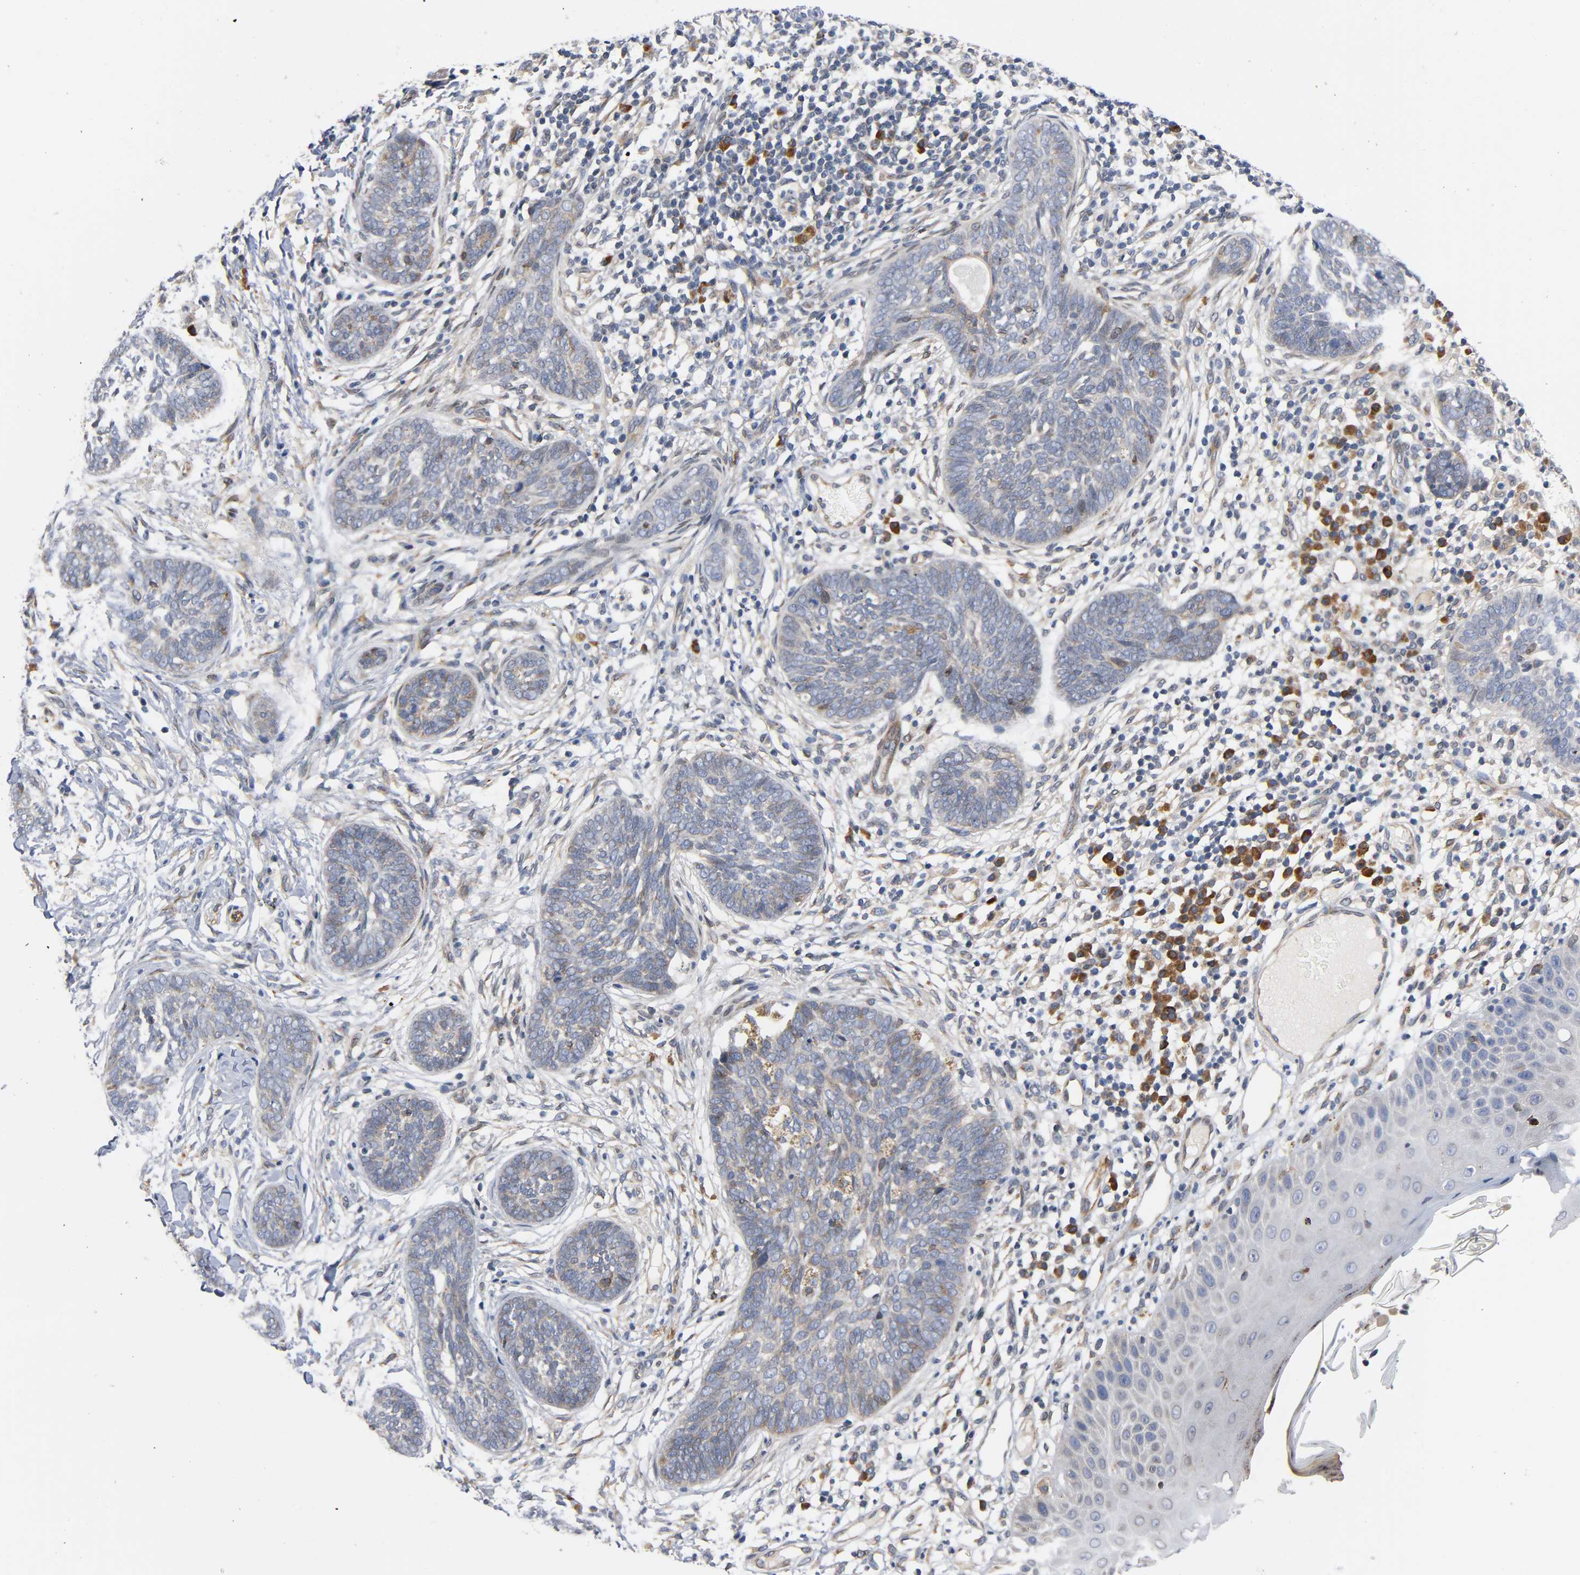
{"staining": {"intensity": "weak", "quantity": "<25%", "location": "cytoplasmic/membranous"}, "tissue": "skin cancer", "cell_type": "Tumor cells", "image_type": "cancer", "snomed": [{"axis": "morphology", "description": "Normal tissue, NOS"}, {"axis": "morphology", "description": "Basal cell carcinoma"}, {"axis": "topography", "description": "Skin"}], "caption": "The immunohistochemistry photomicrograph has no significant staining in tumor cells of skin basal cell carcinoma tissue. (Immunohistochemistry, brightfield microscopy, high magnification).", "gene": "ASB6", "patient": {"sex": "male", "age": 87}}